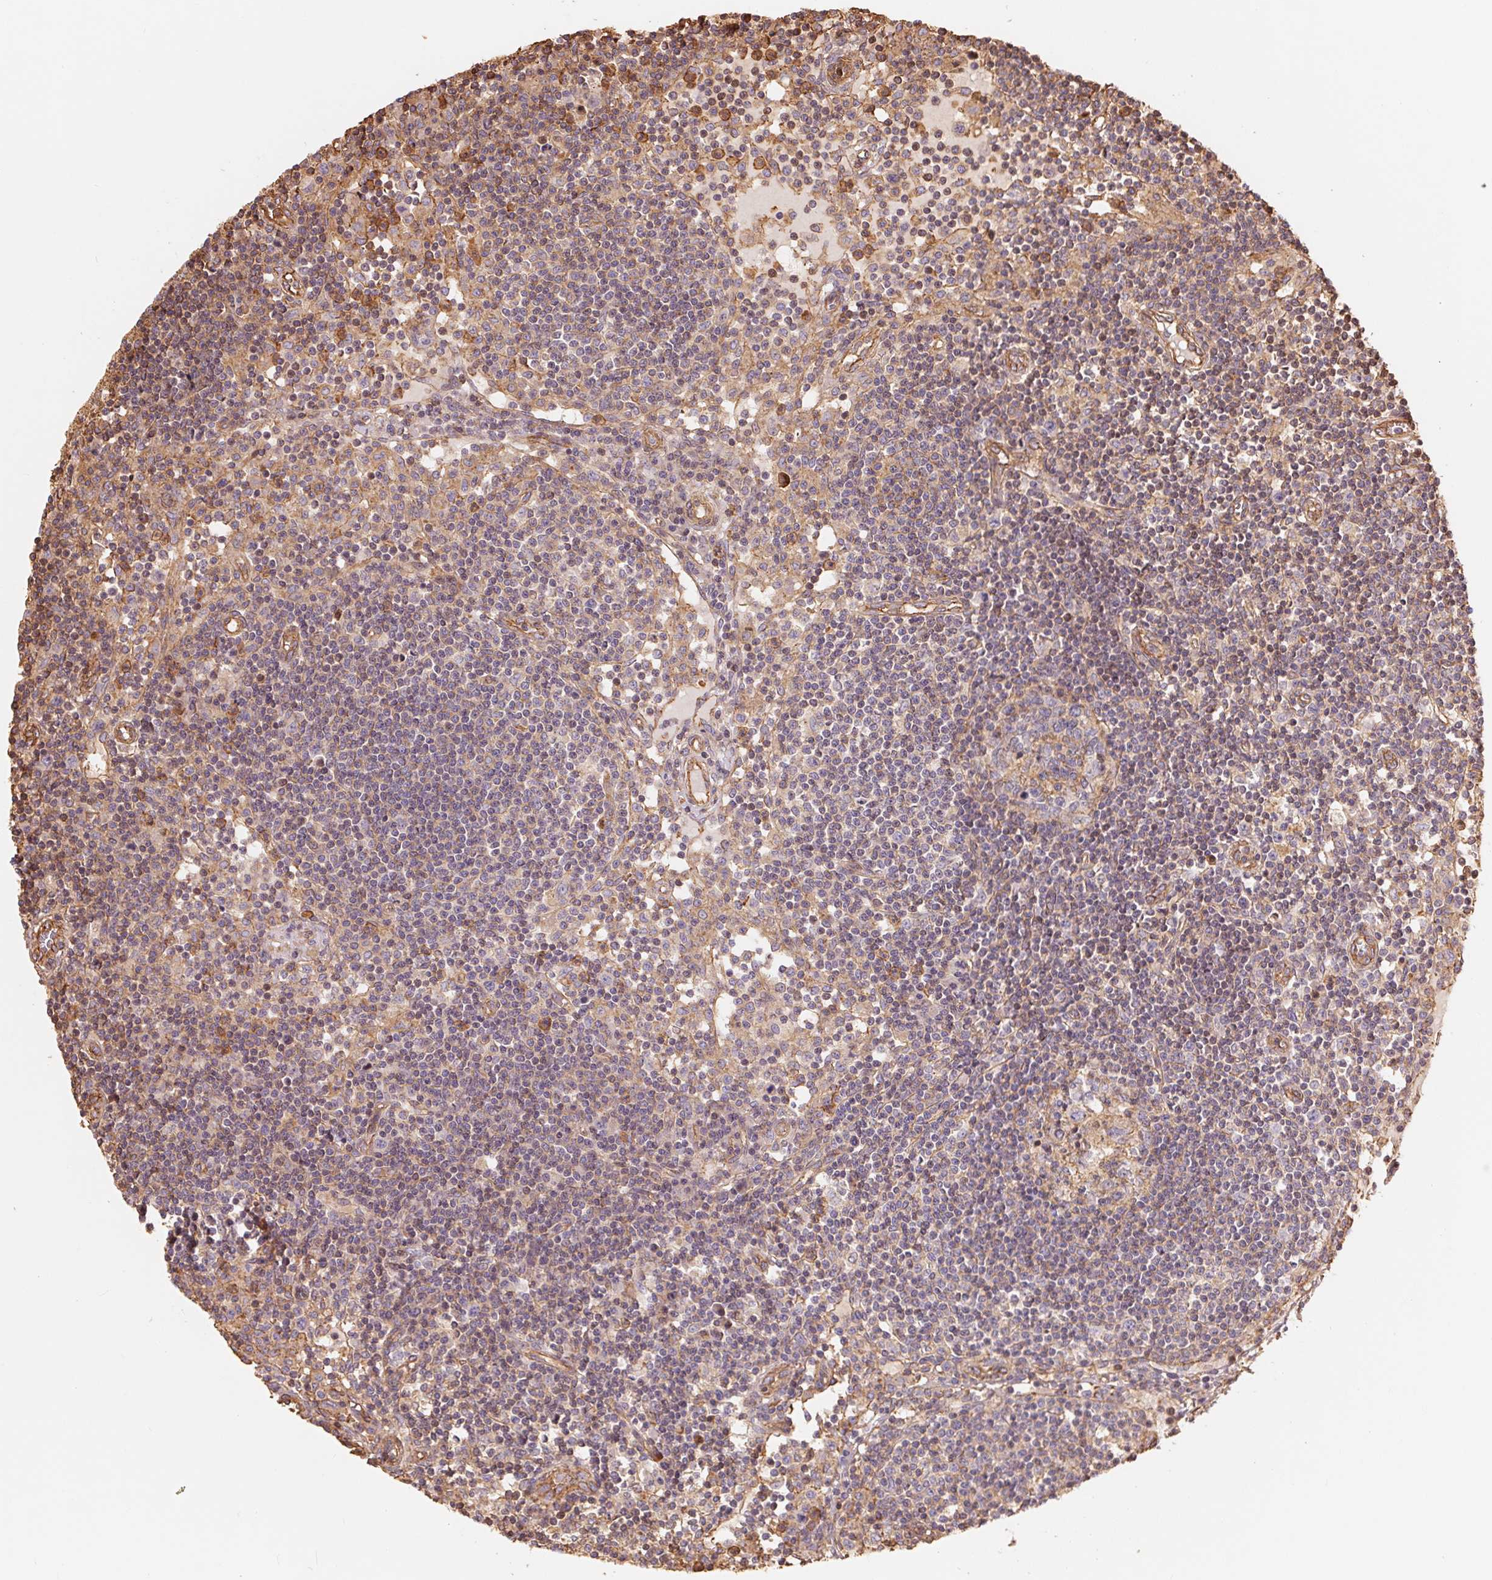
{"staining": {"intensity": "weak", "quantity": "25%-75%", "location": "cytoplasmic/membranous"}, "tissue": "lymph node", "cell_type": "Germinal center cells", "image_type": "normal", "snomed": [{"axis": "morphology", "description": "Normal tissue, NOS"}, {"axis": "topography", "description": "Lymph node"}], "caption": "Human lymph node stained for a protein (brown) exhibits weak cytoplasmic/membranous positive positivity in about 25%-75% of germinal center cells.", "gene": "FRAS1", "patient": {"sex": "female", "age": 72}}